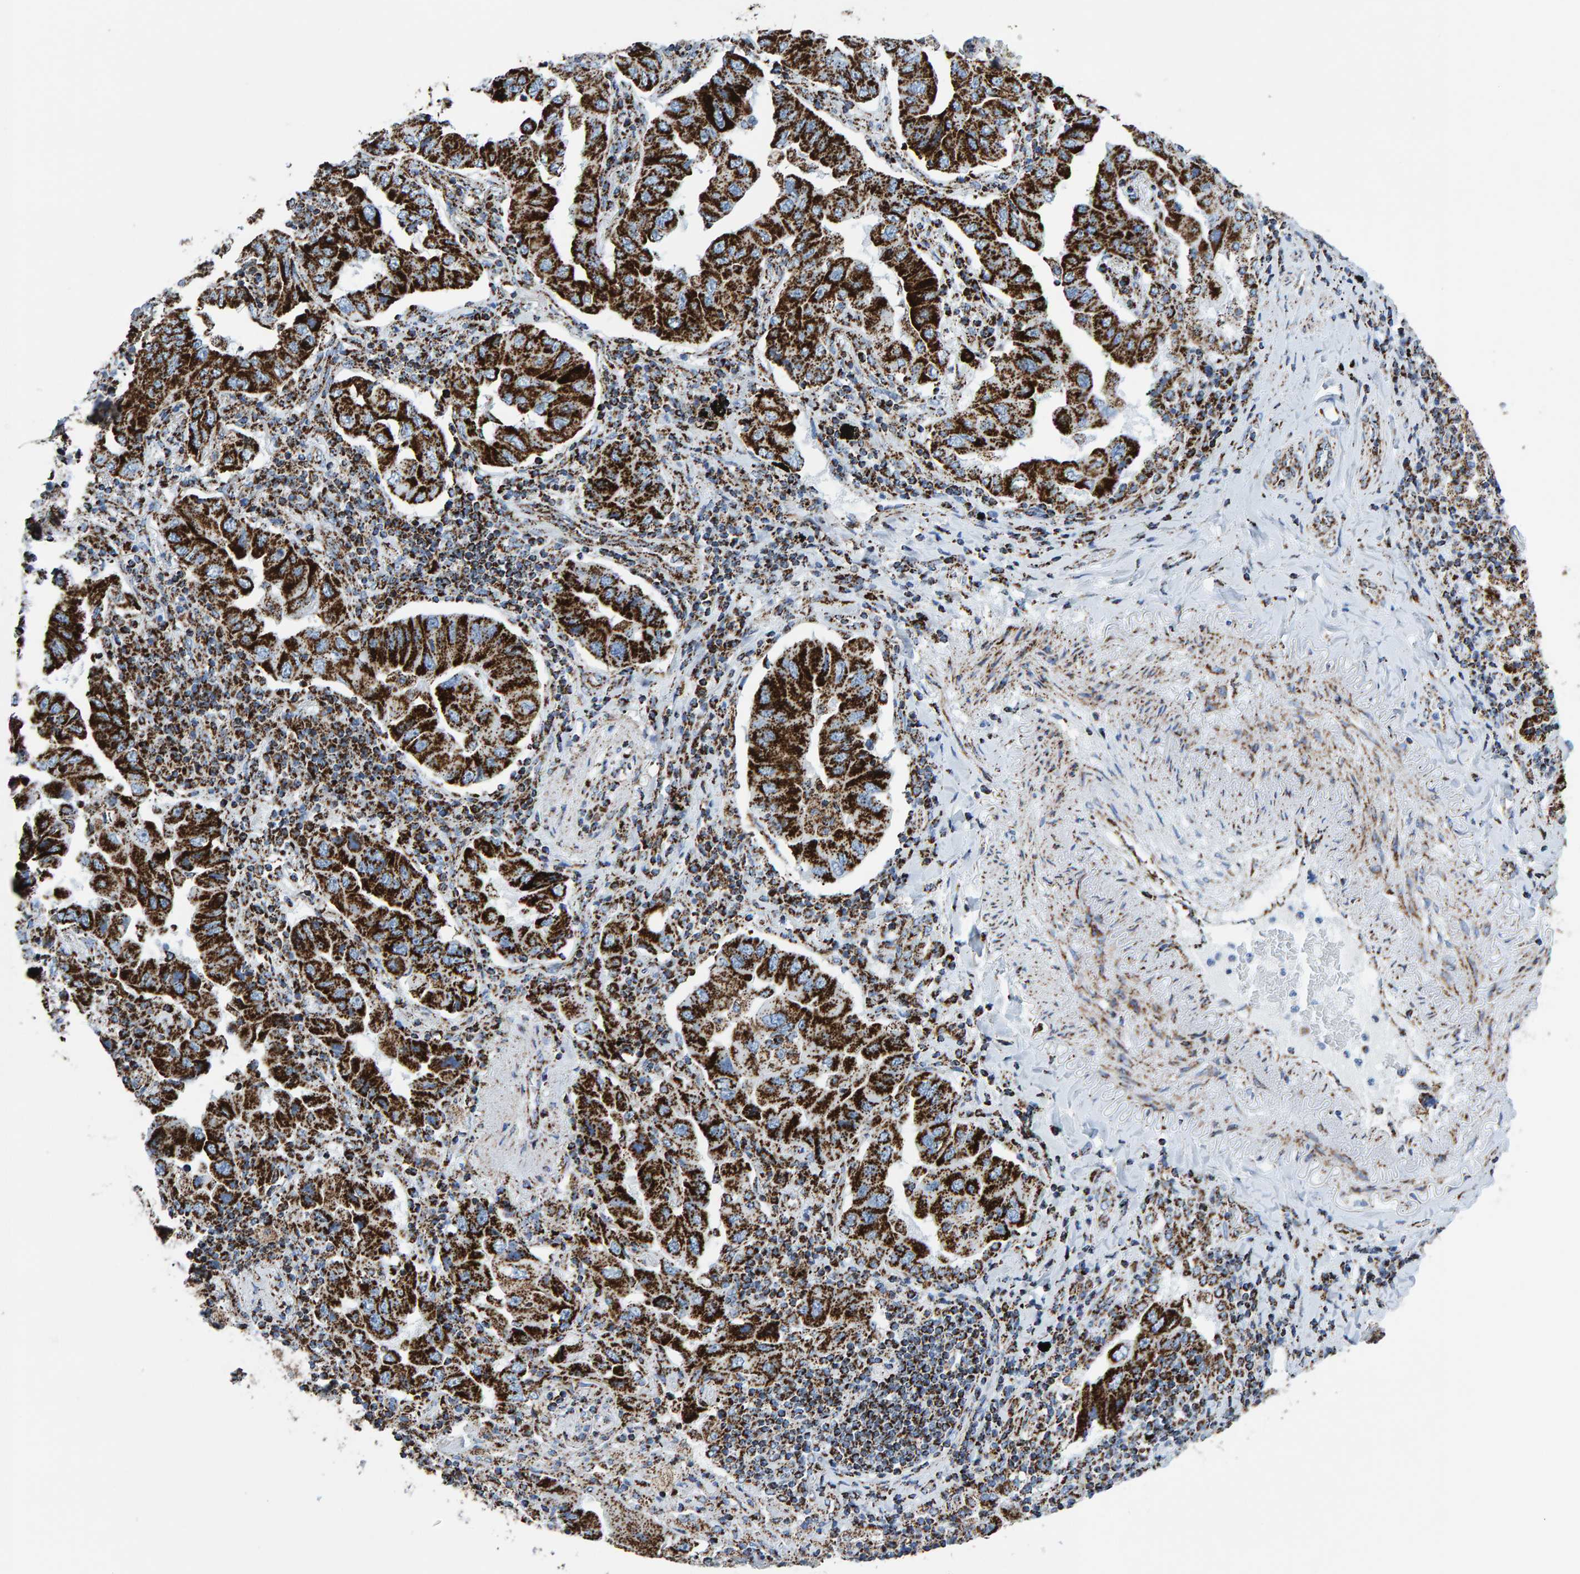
{"staining": {"intensity": "strong", "quantity": ">75%", "location": "cytoplasmic/membranous"}, "tissue": "lung cancer", "cell_type": "Tumor cells", "image_type": "cancer", "snomed": [{"axis": "morphology", "description": "Adenocarcinoma, NOS"}, {"axis": "topography", "description": "Lung"}], "caption": "This histopathology image shows lung cancer stained with immunohistochemistry to label a protein in brown. The cytoplasmic/membranous of tumor cells show strong positivity for the protein. Nuclei are counter-stained blue.", "gene": "ENSG00000262660", "patient": {"sex": "female", "age": 65}}